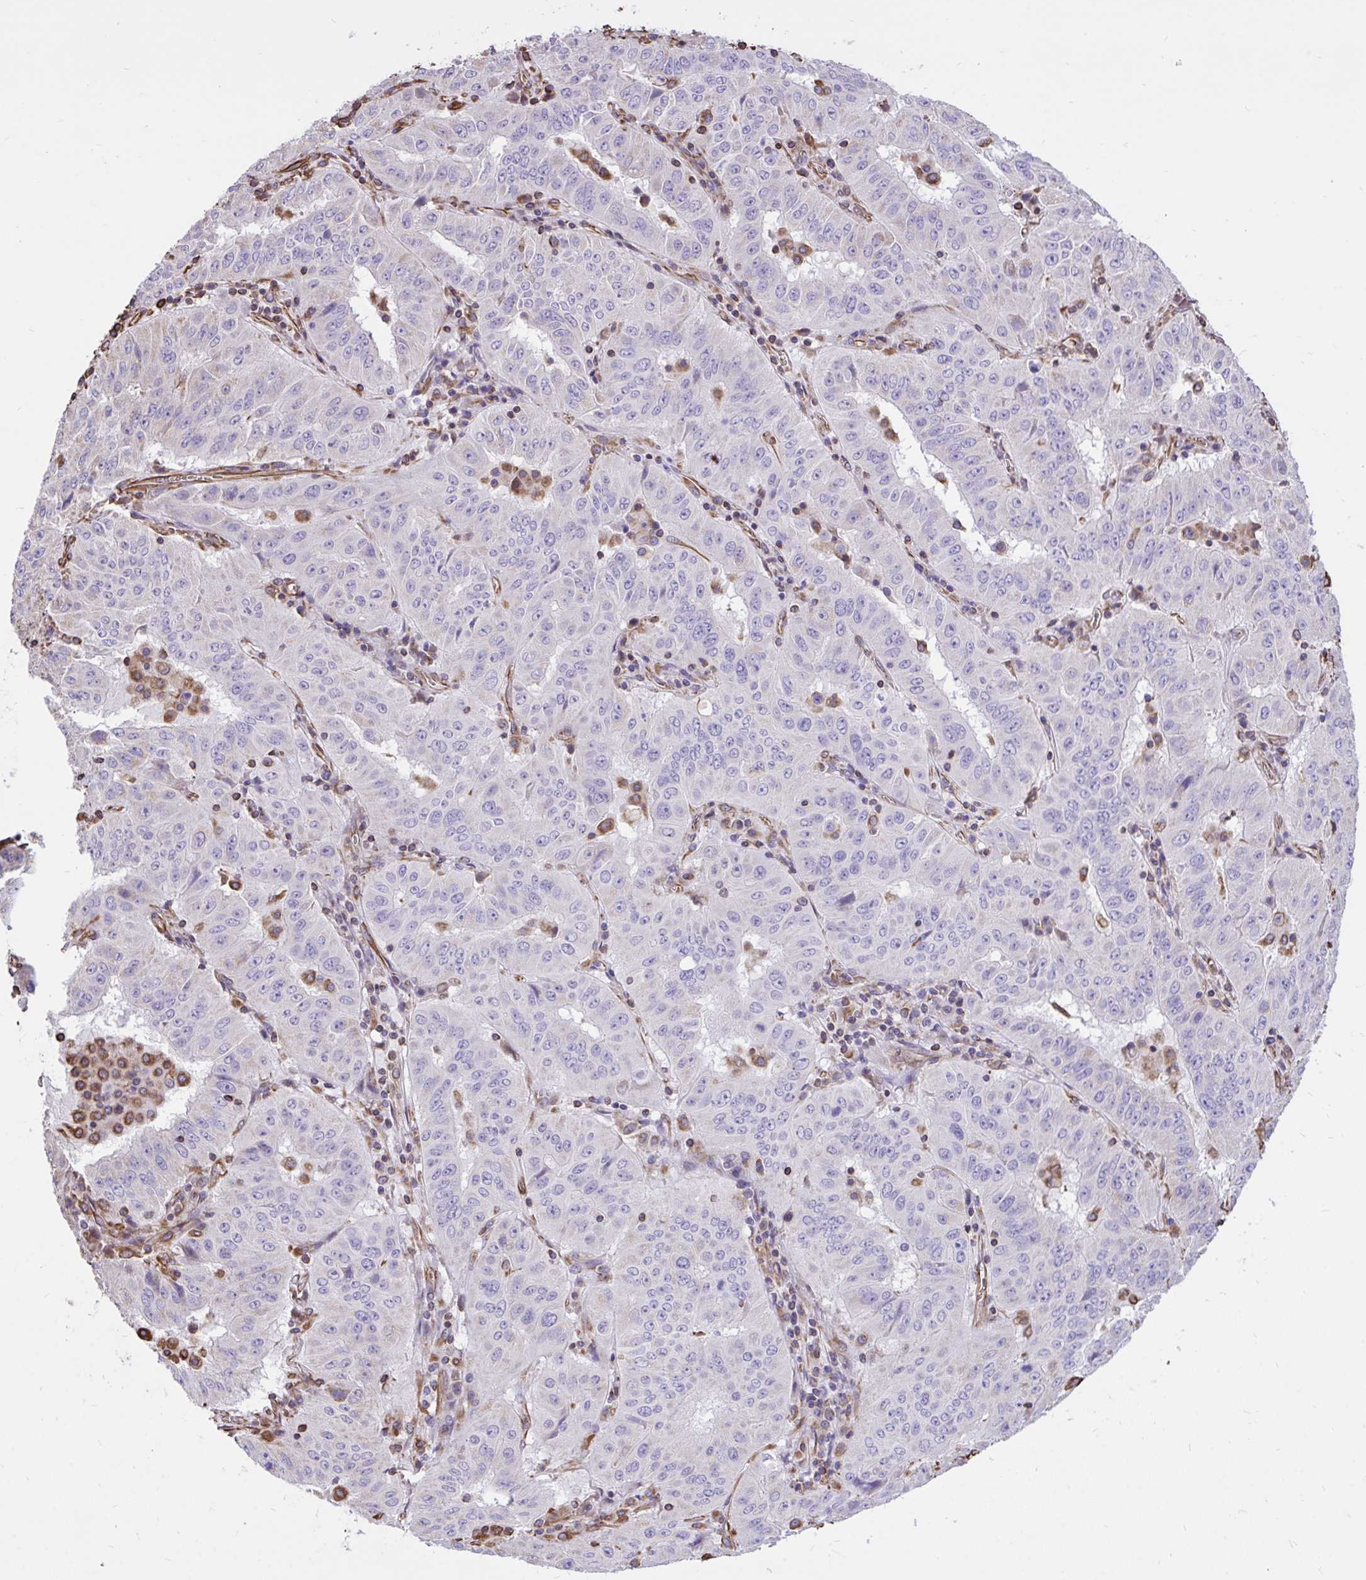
{"staining": {"intensity": "negative", "quantity": "none", "location": "none"}, "tissue": "pancreatic cancer", "cell_type": "Tumor cells", "image_type": "cancer", "snomed": [{"axis": "morphology", "description": "Adenocarcinoma, NOS"}, {"axis": "topography", "description": "Pancreas"}], "caption": "The micrograph shows no staining of tumor cells in pancreatic adenocarcinoma.", "gene": "RNF103", "patient": {"sex": "male", "age": 63}}